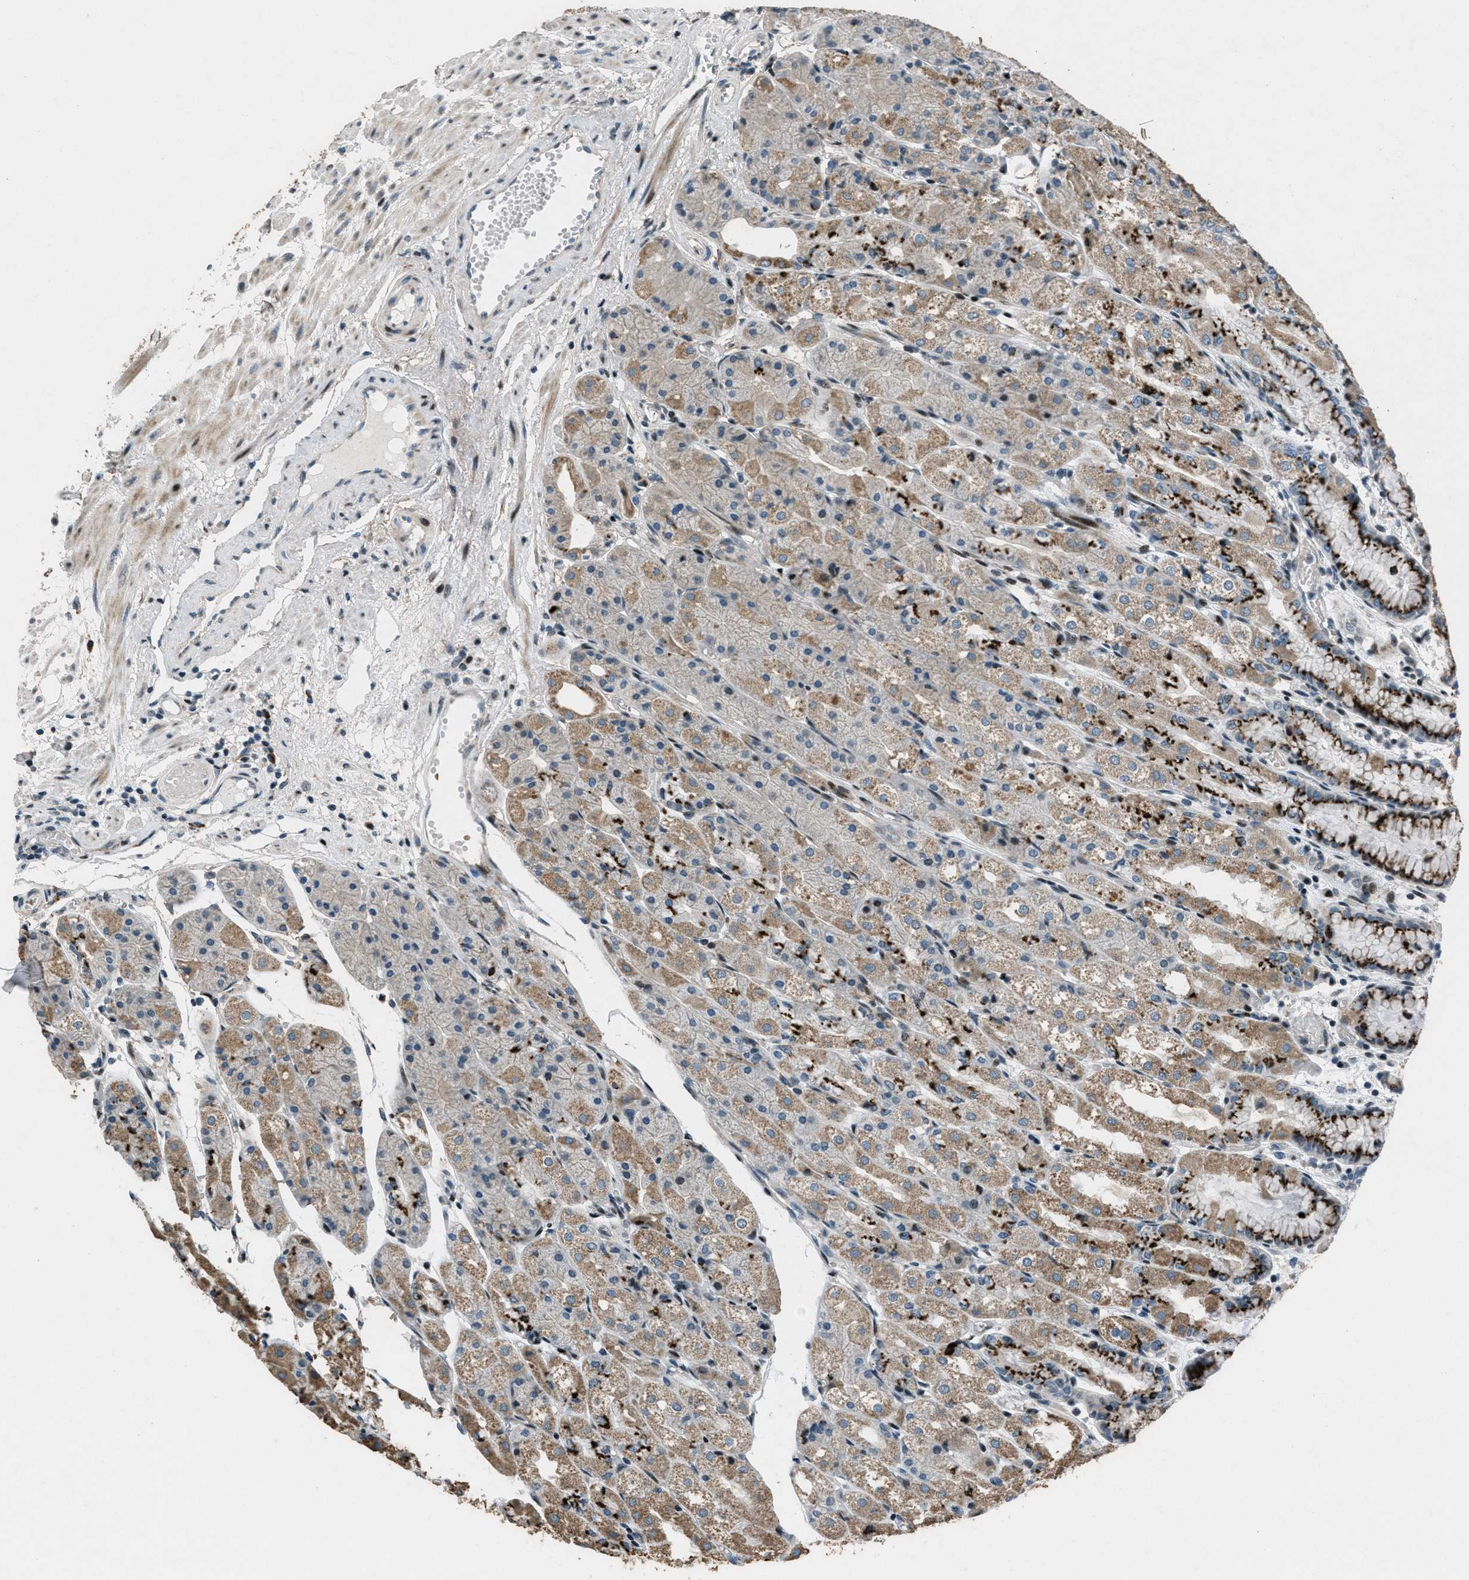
{"staining": {"intensity": "strong", "quantity": "25%-75%", "location": "cytoplasmic/membranous"}, "tissue": "stomach", "cell_type": "Glandular cells", "image_type": "normal", "snomed": [{"axis": "morphology", "description": "Normal tissue, NOS"}, {"axis": "topography", "description": "Stomach, upper"}], "caption": "IHC (DAB) staining of benign stomach displays strong cytoplasmic/membranous protein staining in about 25%-75% of glandular cells. Using DAB (brown) and hematoxylin (blue) stains, captured at high magnification using brightfield microscopy.", "gene": "GPC6", "patient": {"sex": "male", "age": 72}}